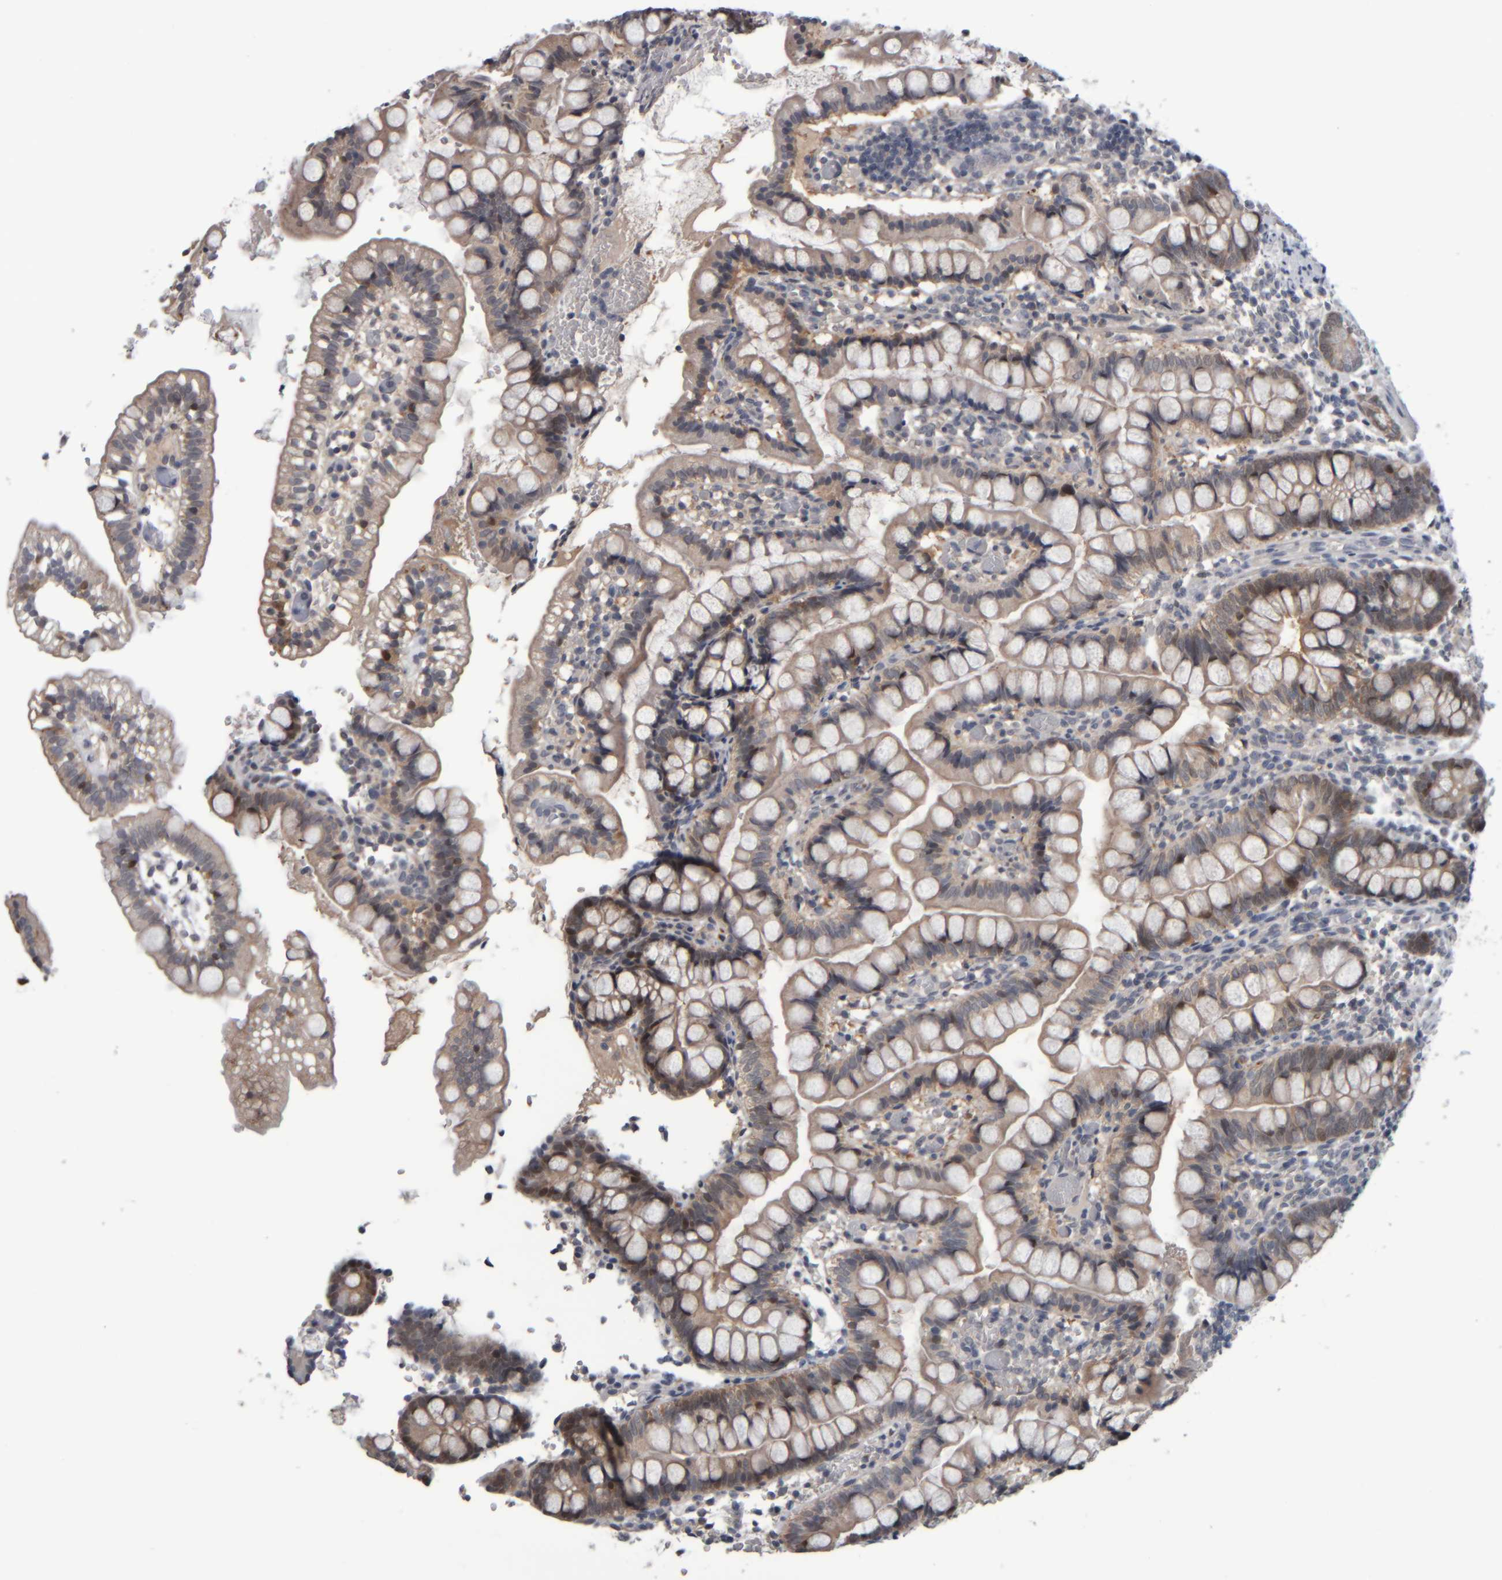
{"staining": {"intensity": "moderate", "quantity": ">75%", "location": "cytoplasmic/membranous,nuclear"}, "tissue": "small intestine", "cell_type": "Glandular cells", "image_type": "normal", "snomed": [{"axis": "morphology", "description": "Normal tissue, NOS"}, {"axis": "morphology", "description": "Developmental malformation"}, {"axis": "topography", "description": "Small intestine"}], "caption": "Immunohistochemistry of normal human small intestine reveals medium levels of moderate cytoplasmic/membranous,nuclear expression in approximately >75% of glandular cells.", "gene": "COL14A1", "patient": {"sex": "male"}}